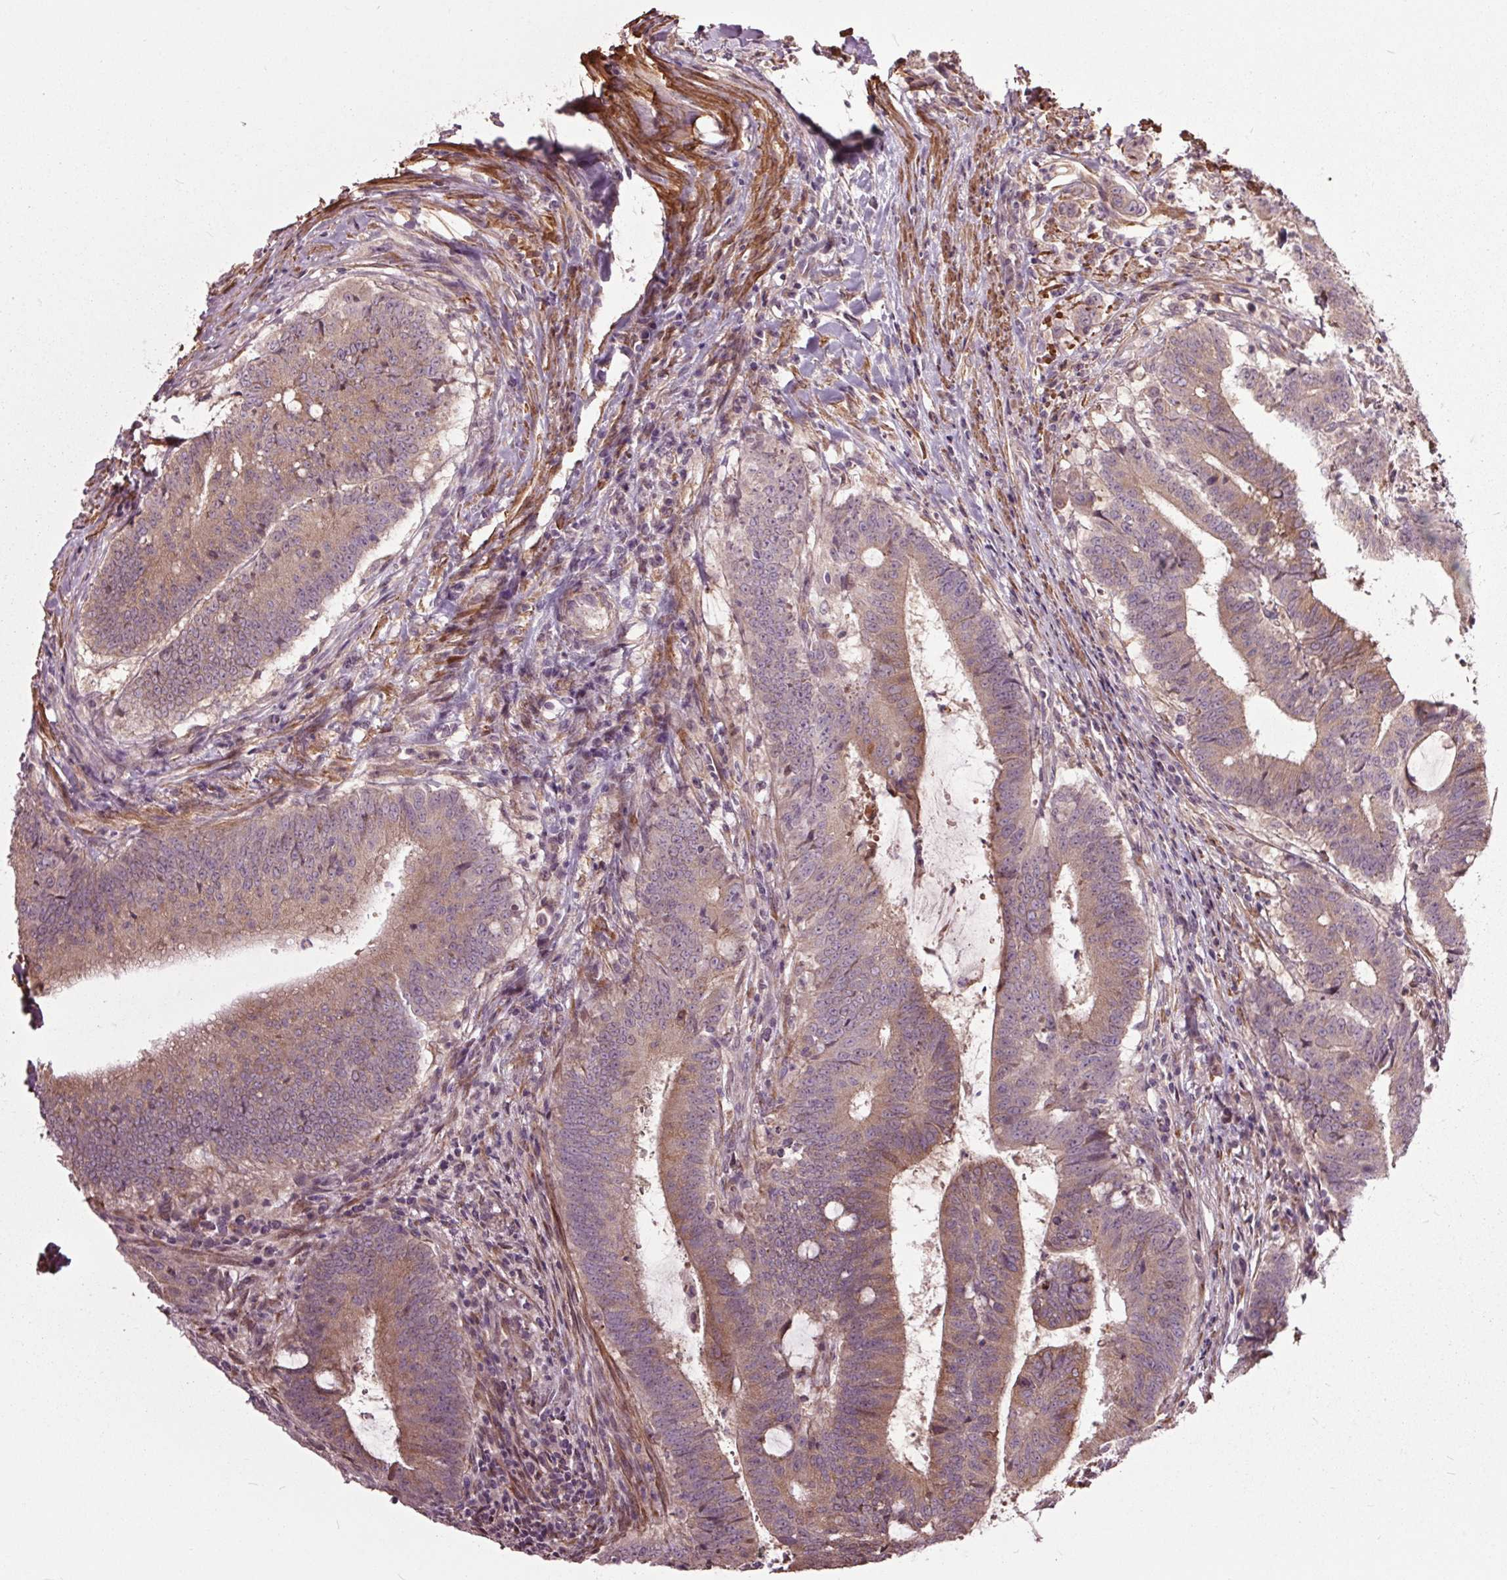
{"staining": {"intensity": "moderate", "quantity": "25%-75%", "location": "cytoplasmic/membranous"}, "tissue": "colorectal cancer", "cell_type": "Tumor cells", "image_type": "cancer", "snomed": [{"axis": "morphology", "description": "Adenocarcinoma, NOS"}, {"axis": "topography", "description": "Colon"}], "caption": "This is a micrograph of immunohistochemistry (IHC) staining of adenocarcinoma (colorectal), which shows moderate staining in the cytoplasmic/membranous of tumor cells.", "gene": "HAUS5", "patient": {"sex": "female", "age": 43}}